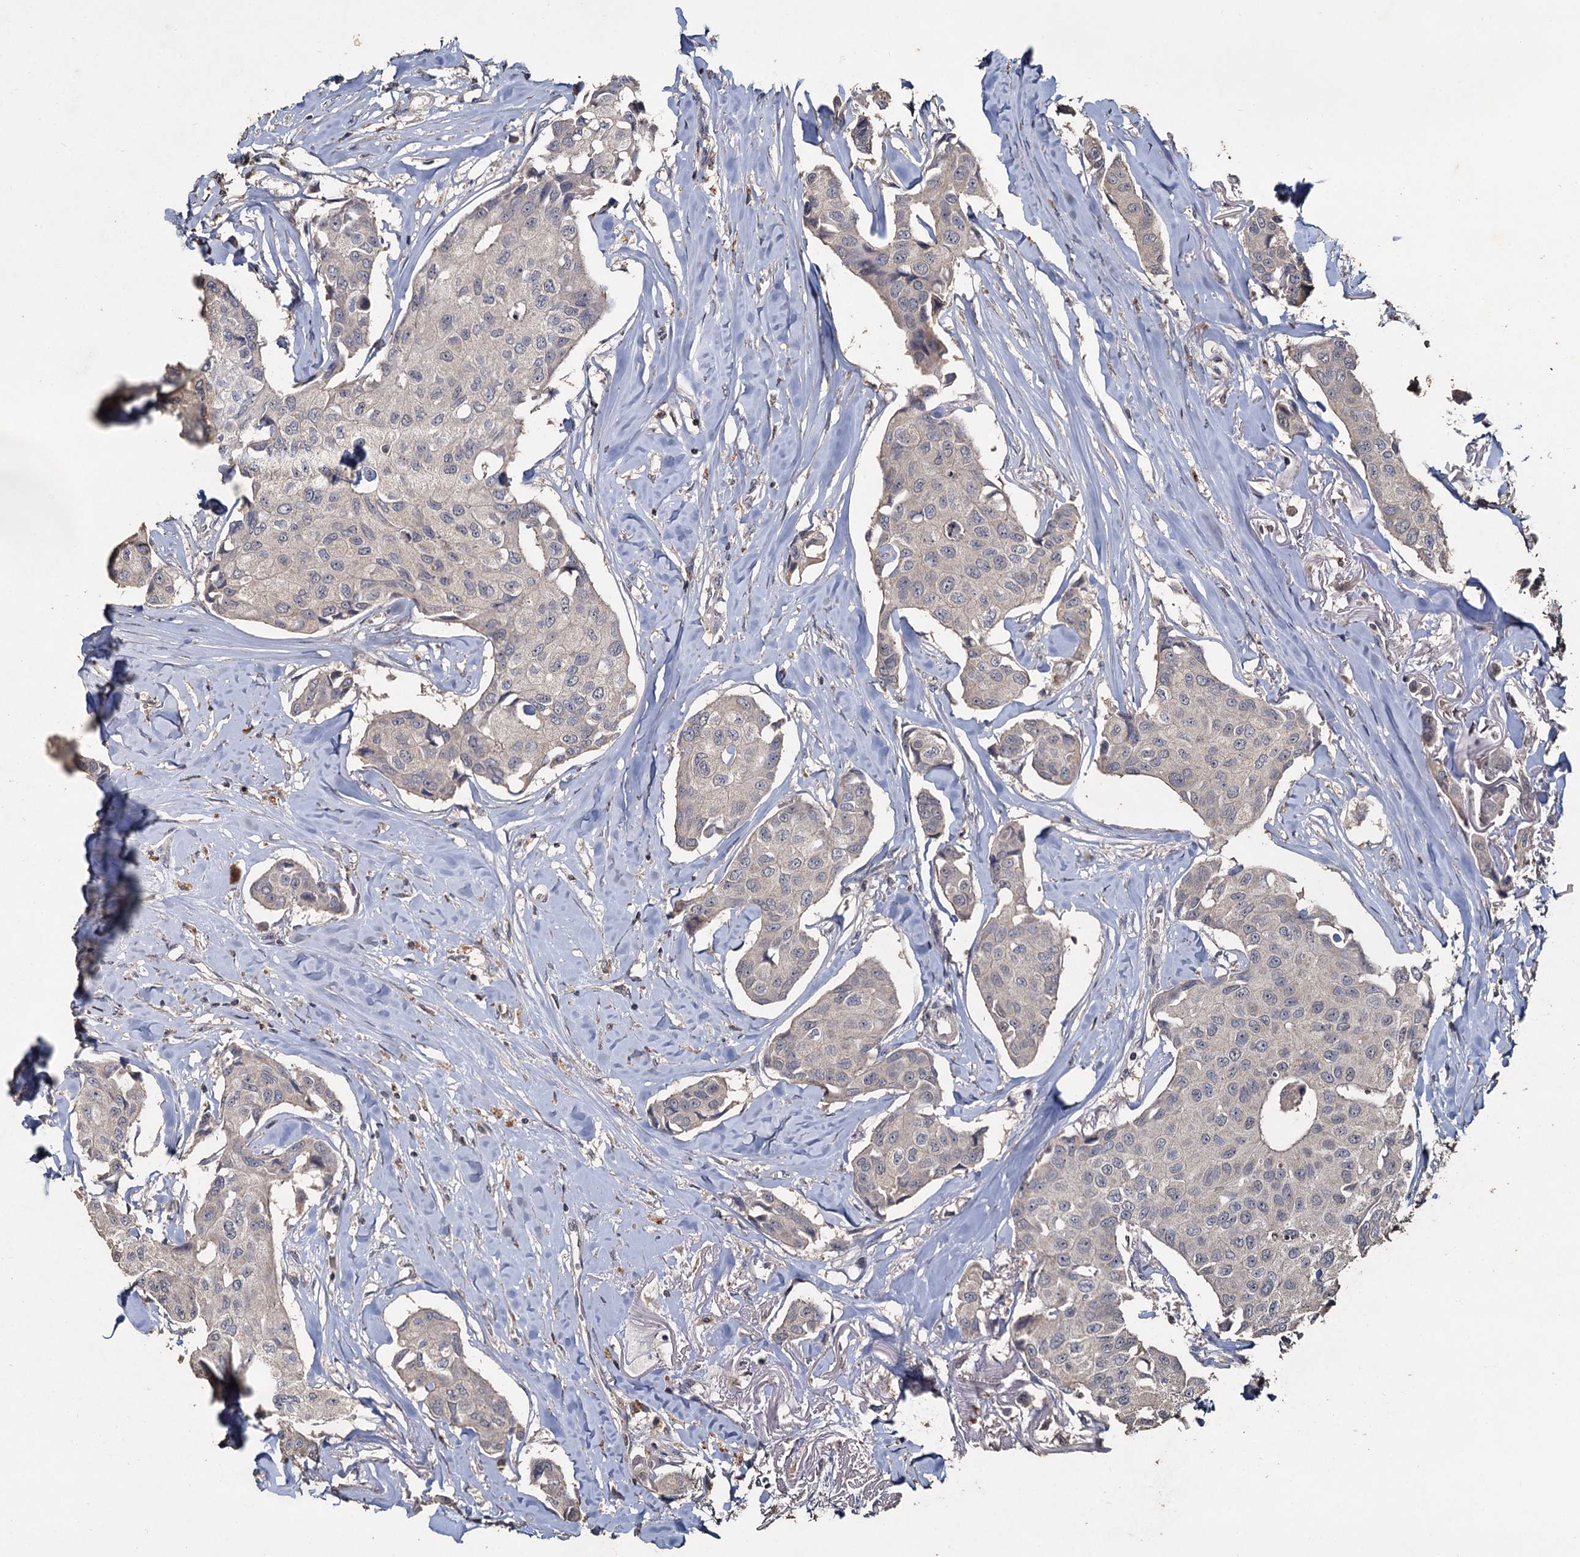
{"staining": {"intensity": "negative", "quantity": "none", "location": "none"}, "tissue": "breast cancer", "cell_type": "Tumor cells", "image_type": "cancer", "snomed": [{"axis": "morphology", "description": "Duct carcinoma"}, {"axis": "topography", "description": "Breast"}], "caption": "Immunohistochemical staining of breast cancer shows no significant staining in tumor cells. (DAB immunohistochemistry (IHC) with hematoxylin counter stain).", "gene": "CCDC61", "patient": {"sex": "female", "age": 80}}